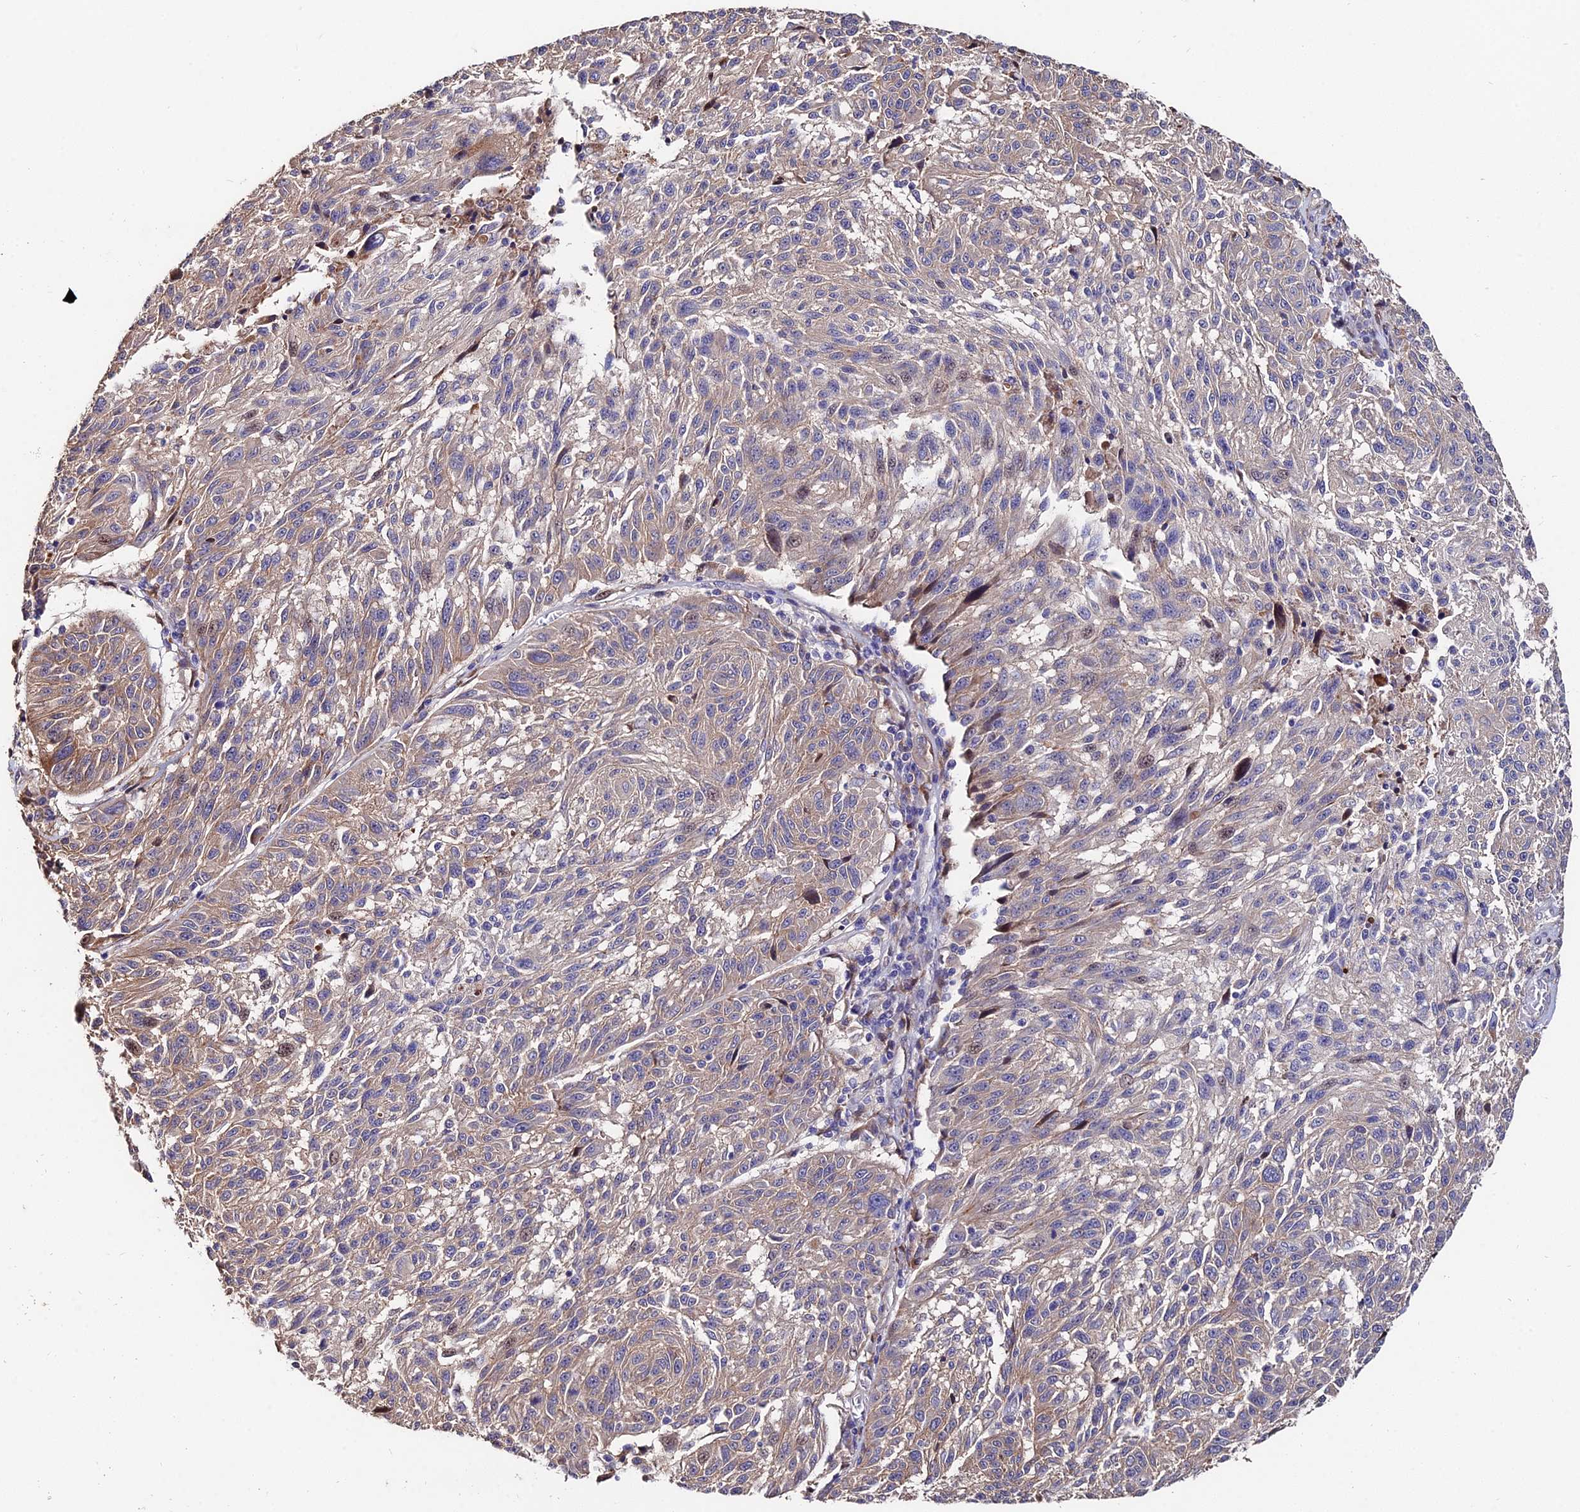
{"staining": {"intensity": "weak", "quantity": ">75%", "location": "cytoplasmic/membranous"}, "tissue": "melanoma", "cell_type": "Tumor cells", "image_type": "cancer", "snomed": [{"axis": "morphology", "description": "Malignant melanoma, NOS"}, {"axis": "topography", "description": "Skin"}], "caption": "IHC of human malignant melanoma reveals low levels of weak cytoplasmic/membranous expression in approximately >75% of tumor cells.", "gene": "ACTR5", "patient": {"sex": "male", "age": 53}}